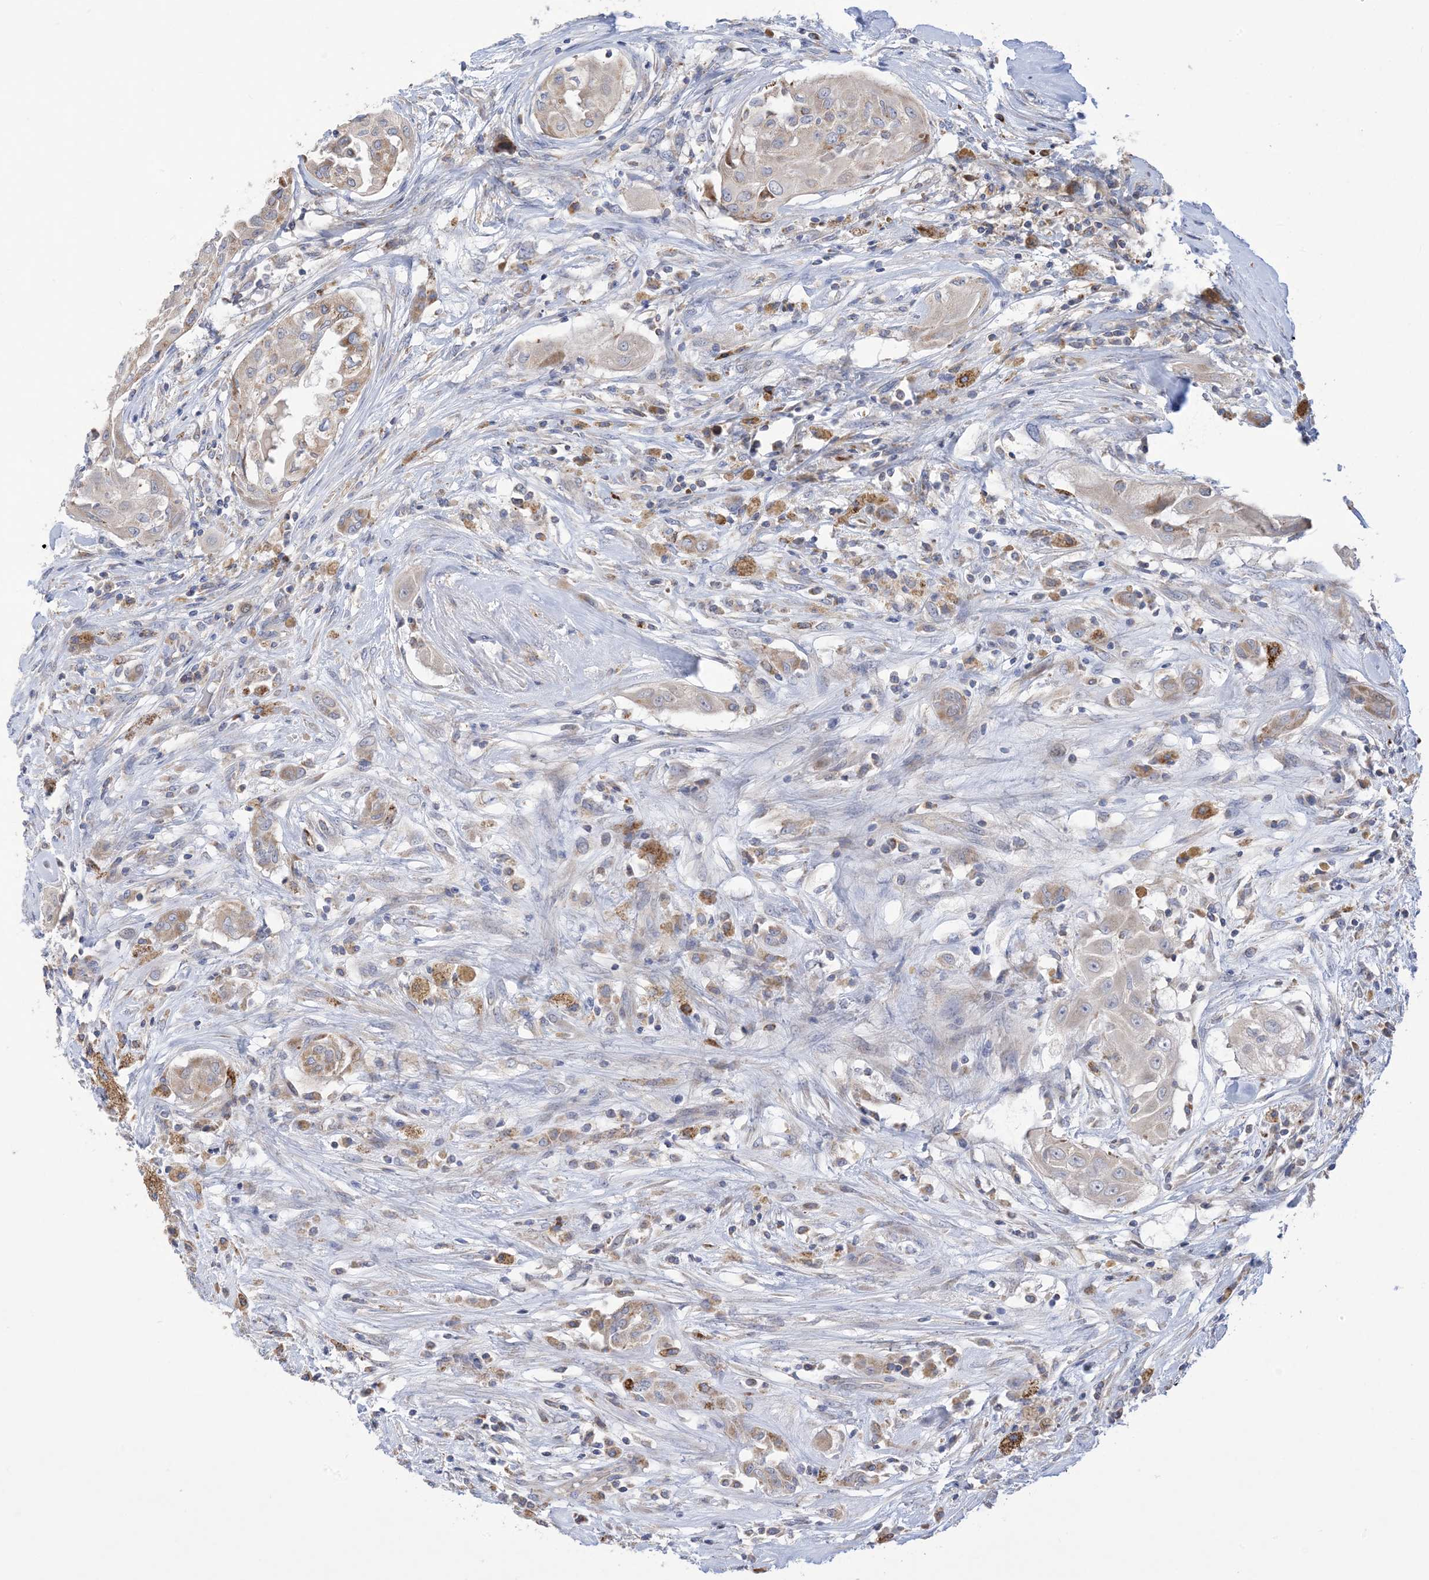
{"staining": {"intensity": "weak", "quantity": "25%-75%", "location": "cytoplasmic/membranous"}, "tissue": "thyroid cancer", "cell_type": "Tumor cells", "image_type": "cancer", "snomed": [{"axis": "morphology", "description": "Papillary adenocarcinoma, NOS"}, {"axis": "topography", "description": "Thyroid gland"}], "caption": "Approximately 25%-75% of tumor cells in thyroid cancer display weak cytoplasmic/membranous protein staining as visualized by brown immunohistochemical staining.", "gene": "CLEC16A", "patient": {"sex": "female", "age": 59}}